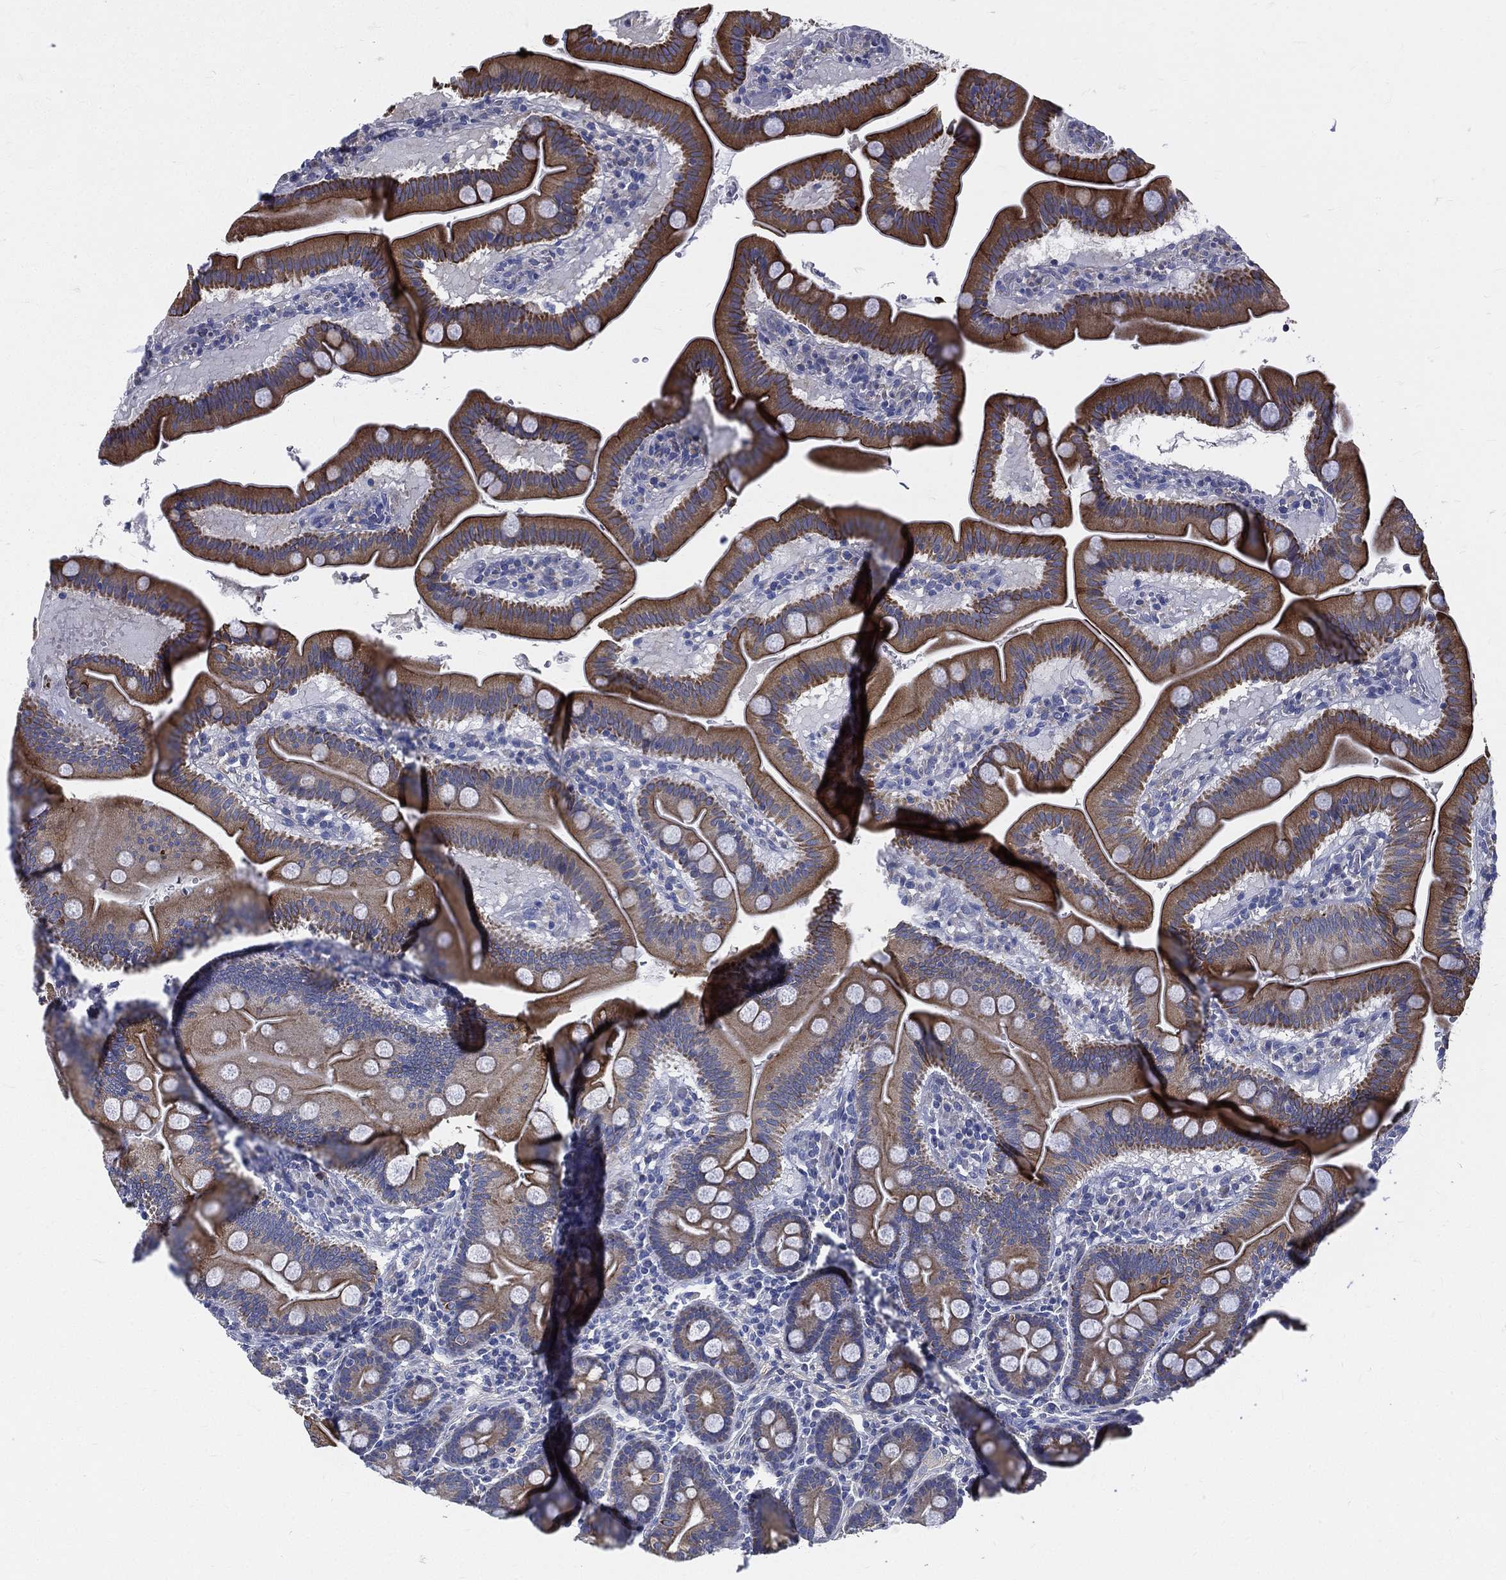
{"staining": {"intensity": "moderate", "quantity": ">75%", "location": "cytoplasmic/membranous"}, "tissue": "duodenum", "cell_type": "Glandular cells", "image_type": "normal", "snomed": [{"axis": "morphology", "description": "Normal tissue, NOS"}, {"axis": "topography", "description": "Duodenum"}], "caption": "Moderate cytoplasmic/membranous positivity for a protein is appreciated in approximately >75% of glandular cells of normal duodenum using immunohistochemistry (IHC).", "gene": "PWWP3A", "patient": {"sex": "male", "age": 59}}